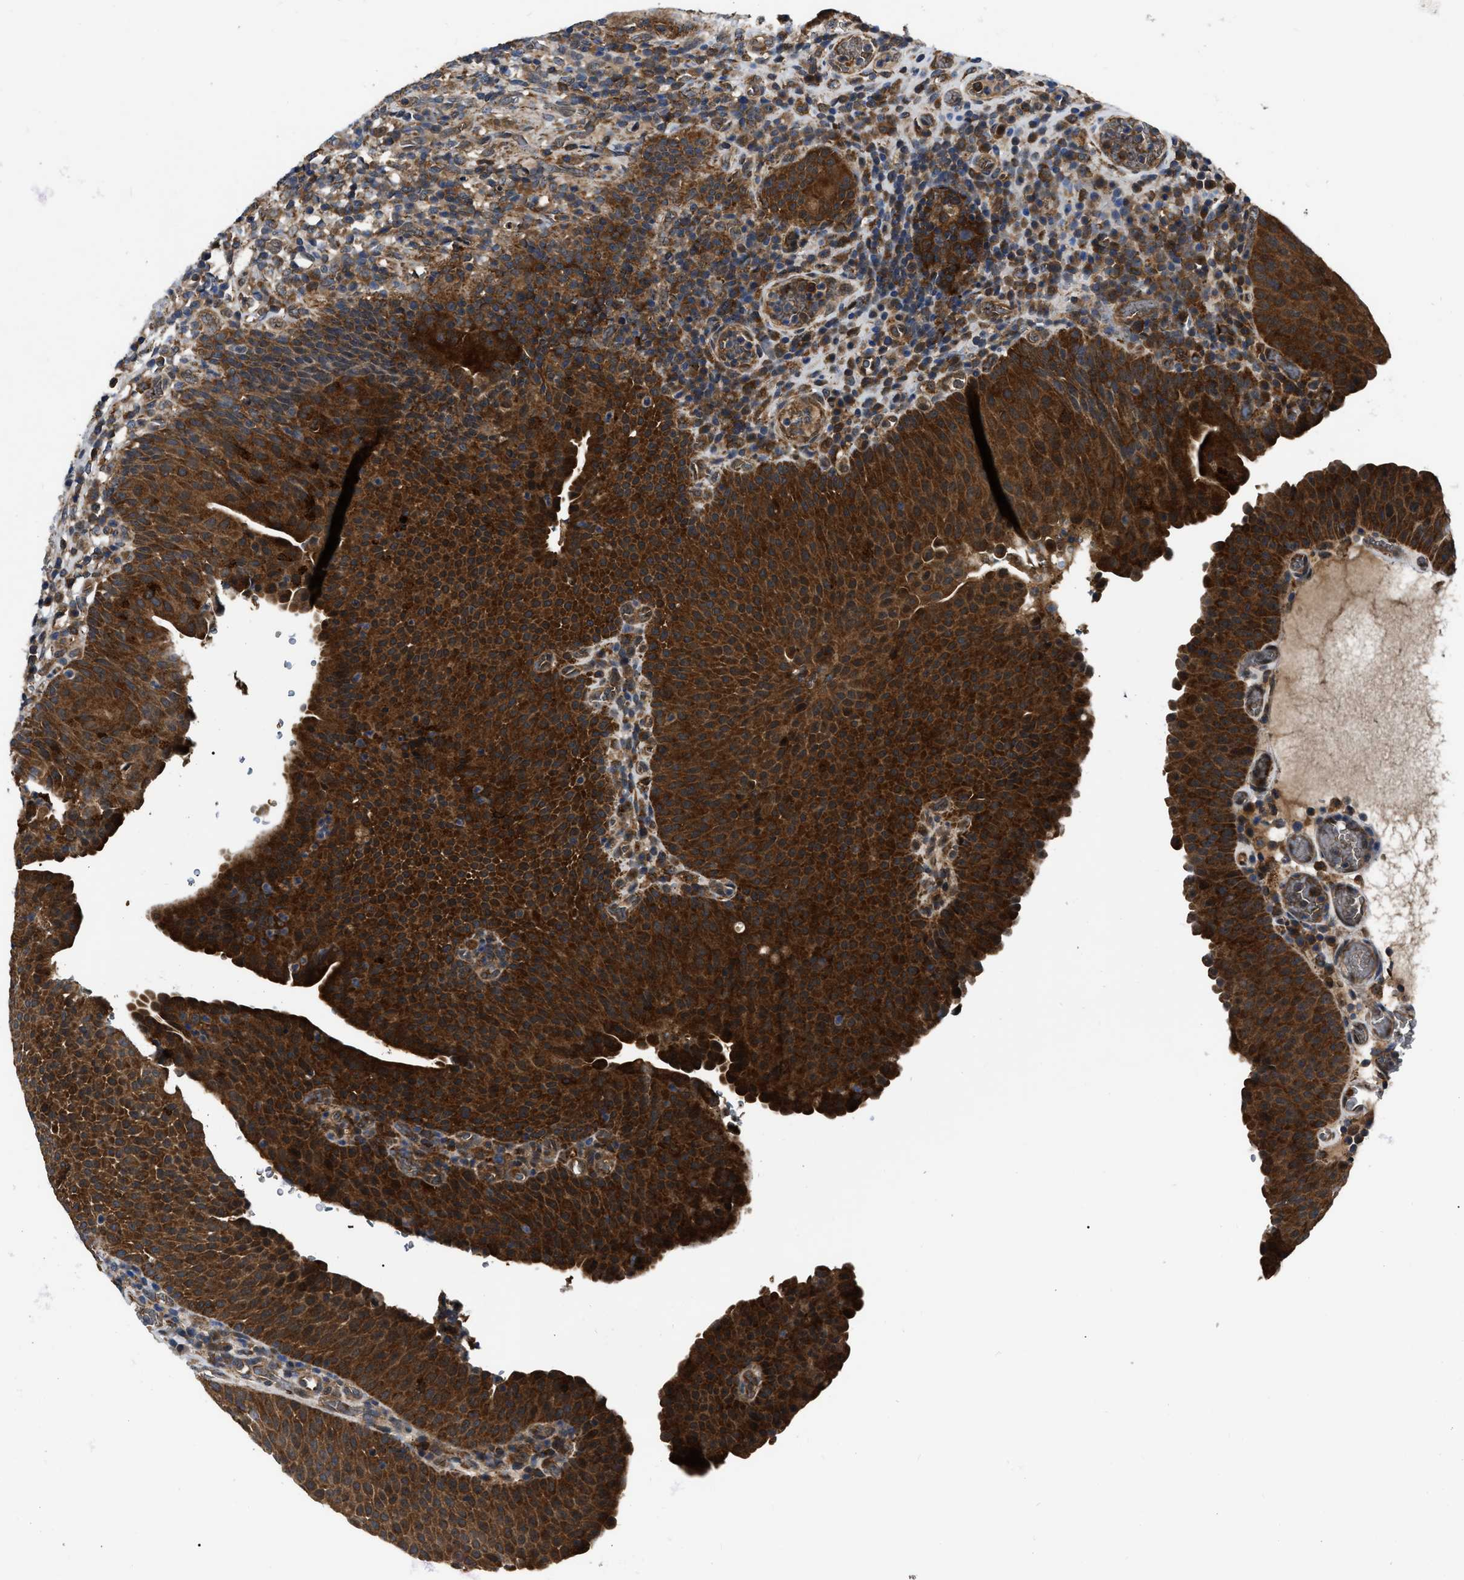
{"staining": {"intensity": "strong", "quantity": ">75%", "location": "cytoplasmic/membranous"}, "tissue": "urothelial cancer", "cell_type": "Tumor cells", "image_type": "cancer", "snomed": [{"axis": "morphology", "description": "Urothelial carcinoma, High grade"}, {"axis": "topography", "description": "Urinary bladder"}], "caption": "Immunohistochemistry (IHC) (DAB (3,3'-diaminobenzidine)) staining of urothelial cancer exhibits strong cytoplasmic/membranous protein positivity in about >75% of tumor cells. Immunohistochemistry (IHC) stains the protein of interest in brown and the nuclei are stained blue.", "gene": "GET4", "patient": {"sex": "male", "age": 74}}